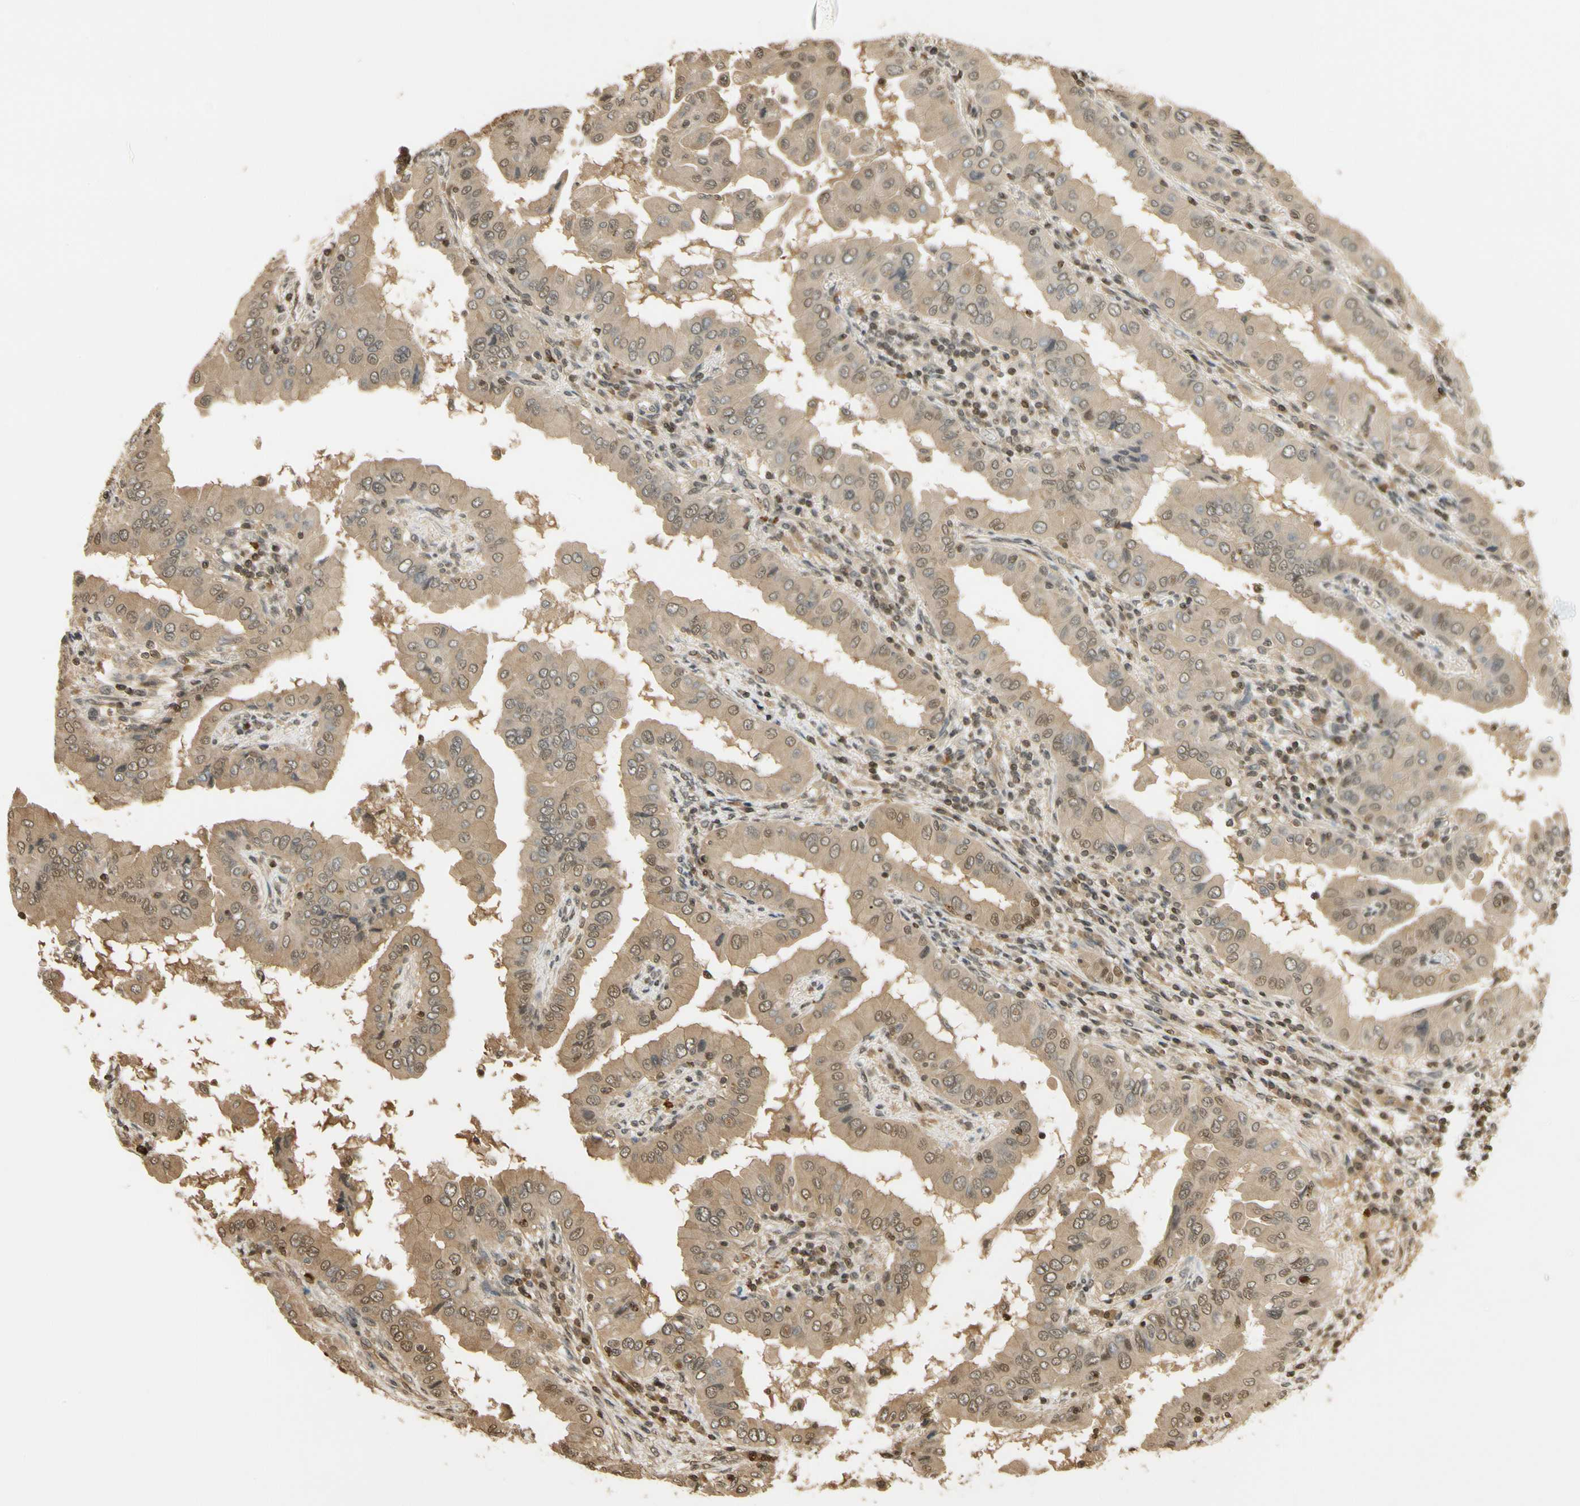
{"staining": {"intensity": "moderate", "quantity": ">75%", "location": "cytoplasmic/membranous"}, "tissue": "thyroid cancer", "cell_type": "Tumor cells", "image_type": "cancer", "snomed": [{"axis": "morphology", "description": "Papillary adenocarcinoma, NOS"}, {"axis": "topography", "description": "Thyroid gland"}], "caption": "Protein expression analysis of human thyroid cancer (papillary adenocarcinoma) reveals moderate cytoplasmic/membranous staining in approximately >75% of tumor cells.", "gene": "SOD1", "patient": {"sex": "male", "age": 33}}